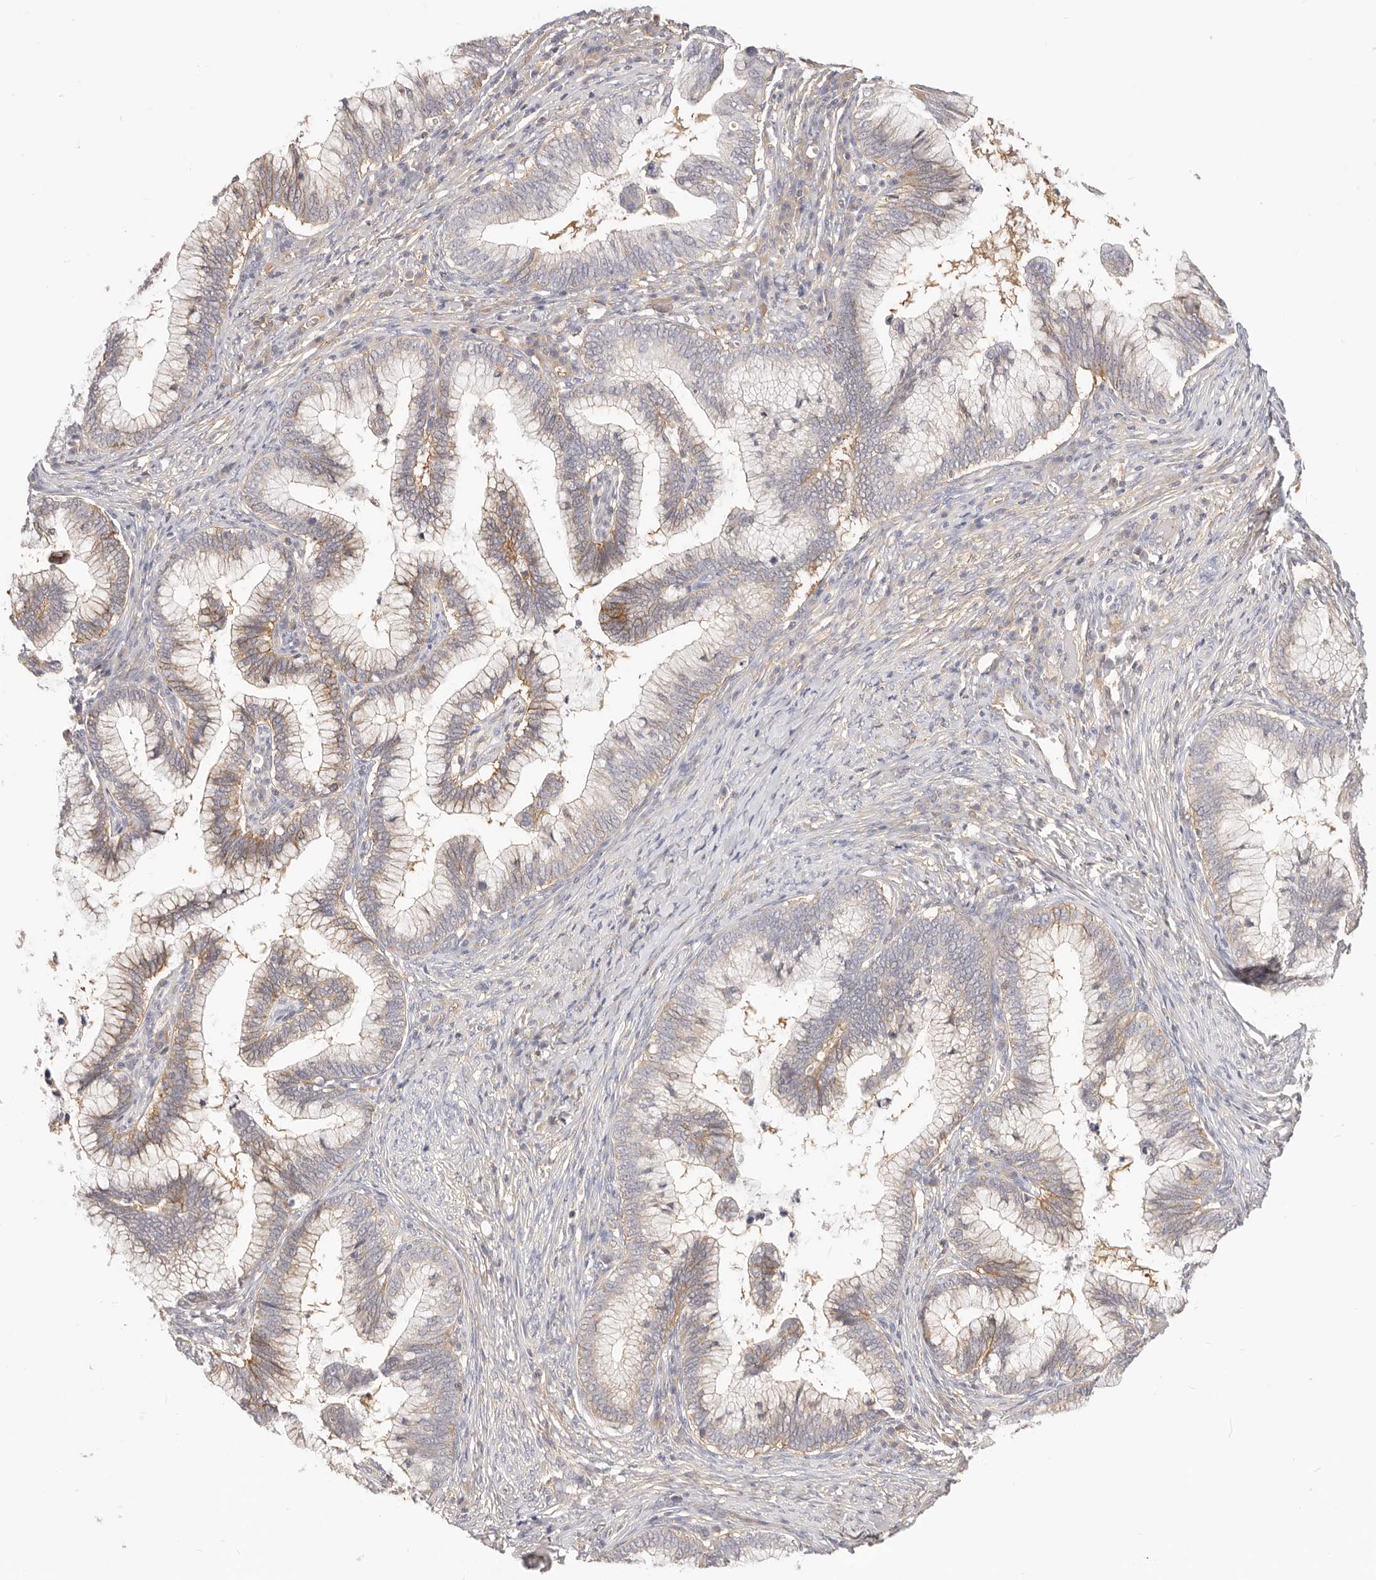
{"staining": {"intensity": "moderate", "quantity": "<25%", "location": "cytoplasmic/membranous"}, "tissue": "cervical cancer", "cell_type": "Tumor cells", "image_type": "cancer", "snomed": [{"axis": "morphology", "description": "Adenocarcinoma, NOS"}, {"axis": "topography", "description": "Cervix"}], "caption": "High-magnification brightfield microscopy of cervical adenocarcinoma stained with DAB (3,3'-diaminobenzidine) (brown) and counterstained with hematoxylin (blue). tumor cells exhibit moderate cytoplasmic/membranous positivity is present in approximately<25% of cells.", "gene": "DTNBP1", "patient": {"sex": "female", "age": 36}}